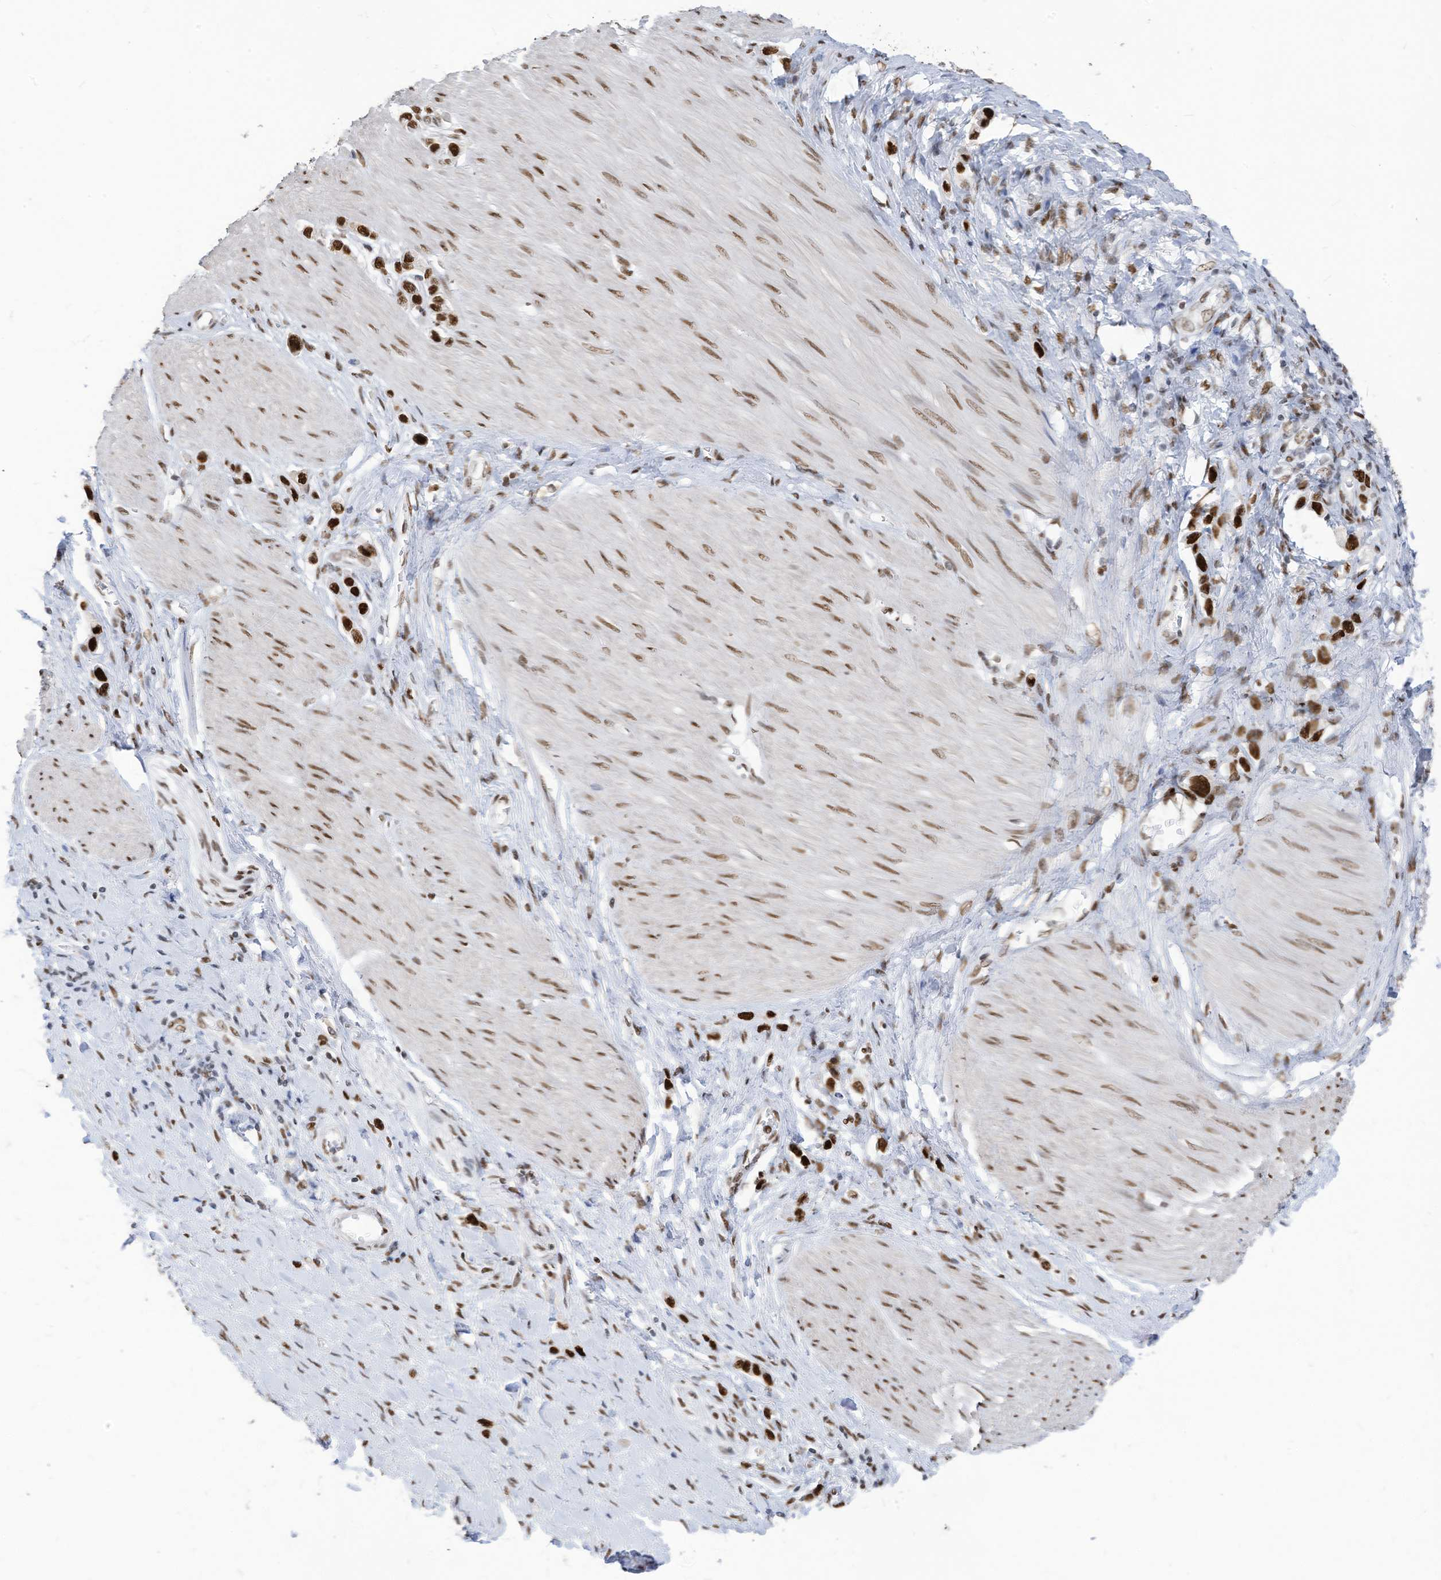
{"staining": {"intensity": "strong", "quantity": ">75%", "location": "nuclear"}, "tissue": "stomach cancer", "cell_type": "Tumor cells", "image_type": "cancer", "snomed": [{"axis": "morphology", "description": "Adenocarcinoma, NOS"}, {"axis": "topography", "description": "Stomach"}], "caption": "Human stomach cancer (adenocarcinoma) stained for a protein (brown) reveals strong nuclear positive expression in about >75% of tumor cells.", "gene": "KHSRP", "patient": {"sex": "female", "age": 65}}